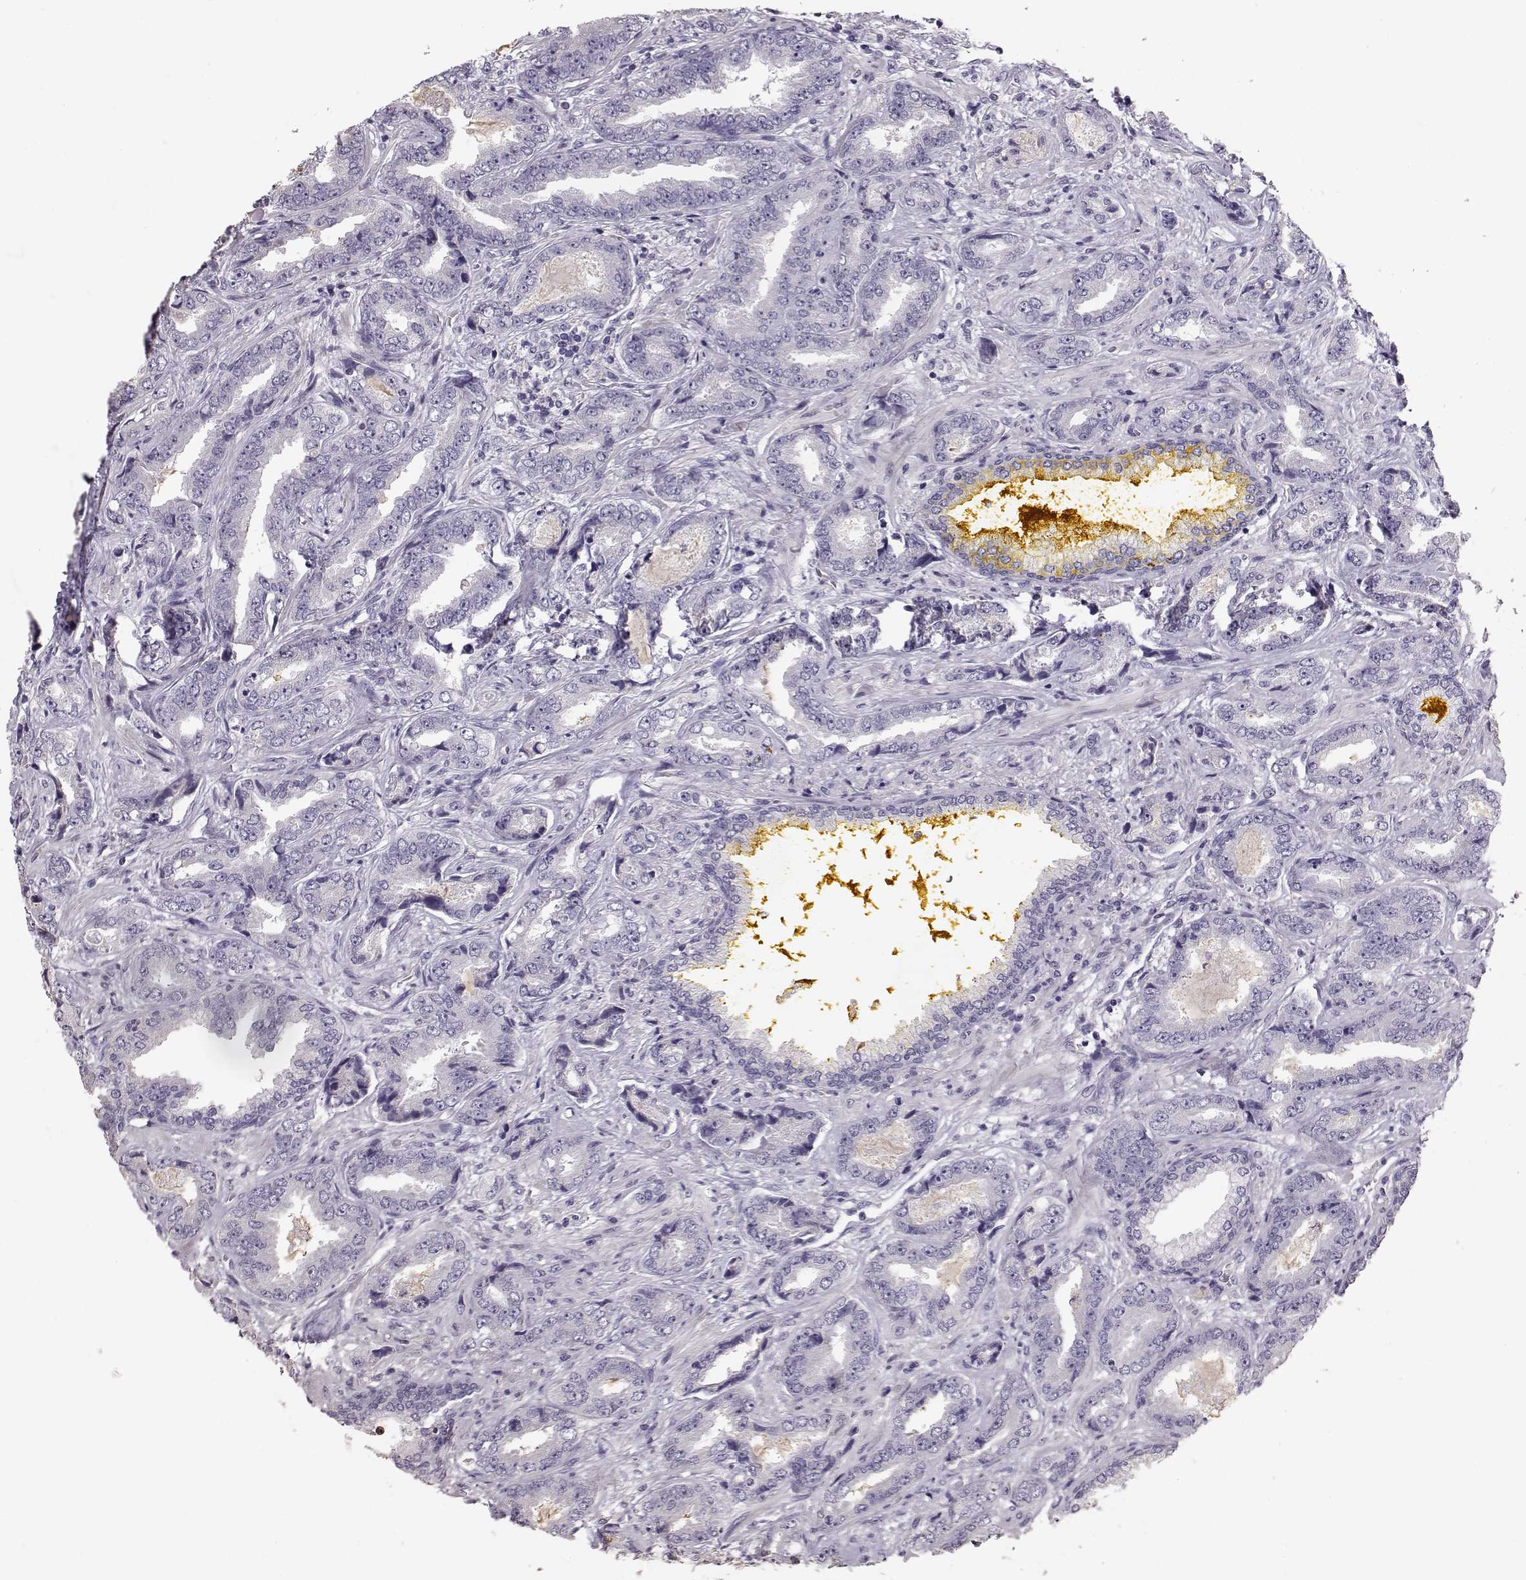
{"staining": {"intensity": "negative", "quantity": "none", "location": "none"}, "tissue": "prostate cancer", "cell_type": "Tumor cells", "image_type": "cancer", "snomed": [{"axis": "morphology", "description": "Adenocarcinoma, Low grade"}, {"axis": "topography", "description": "Prostate"}], "caption": "Immunohistochemical staining of human prostate cancer (low-grade adenocarcinoma) displays no significant positivity in tumor cells. (IHC, brightfield microscopy, high magnification).", "gene": "POU1F1", "patient": {"sex": "male", "age": 68}}